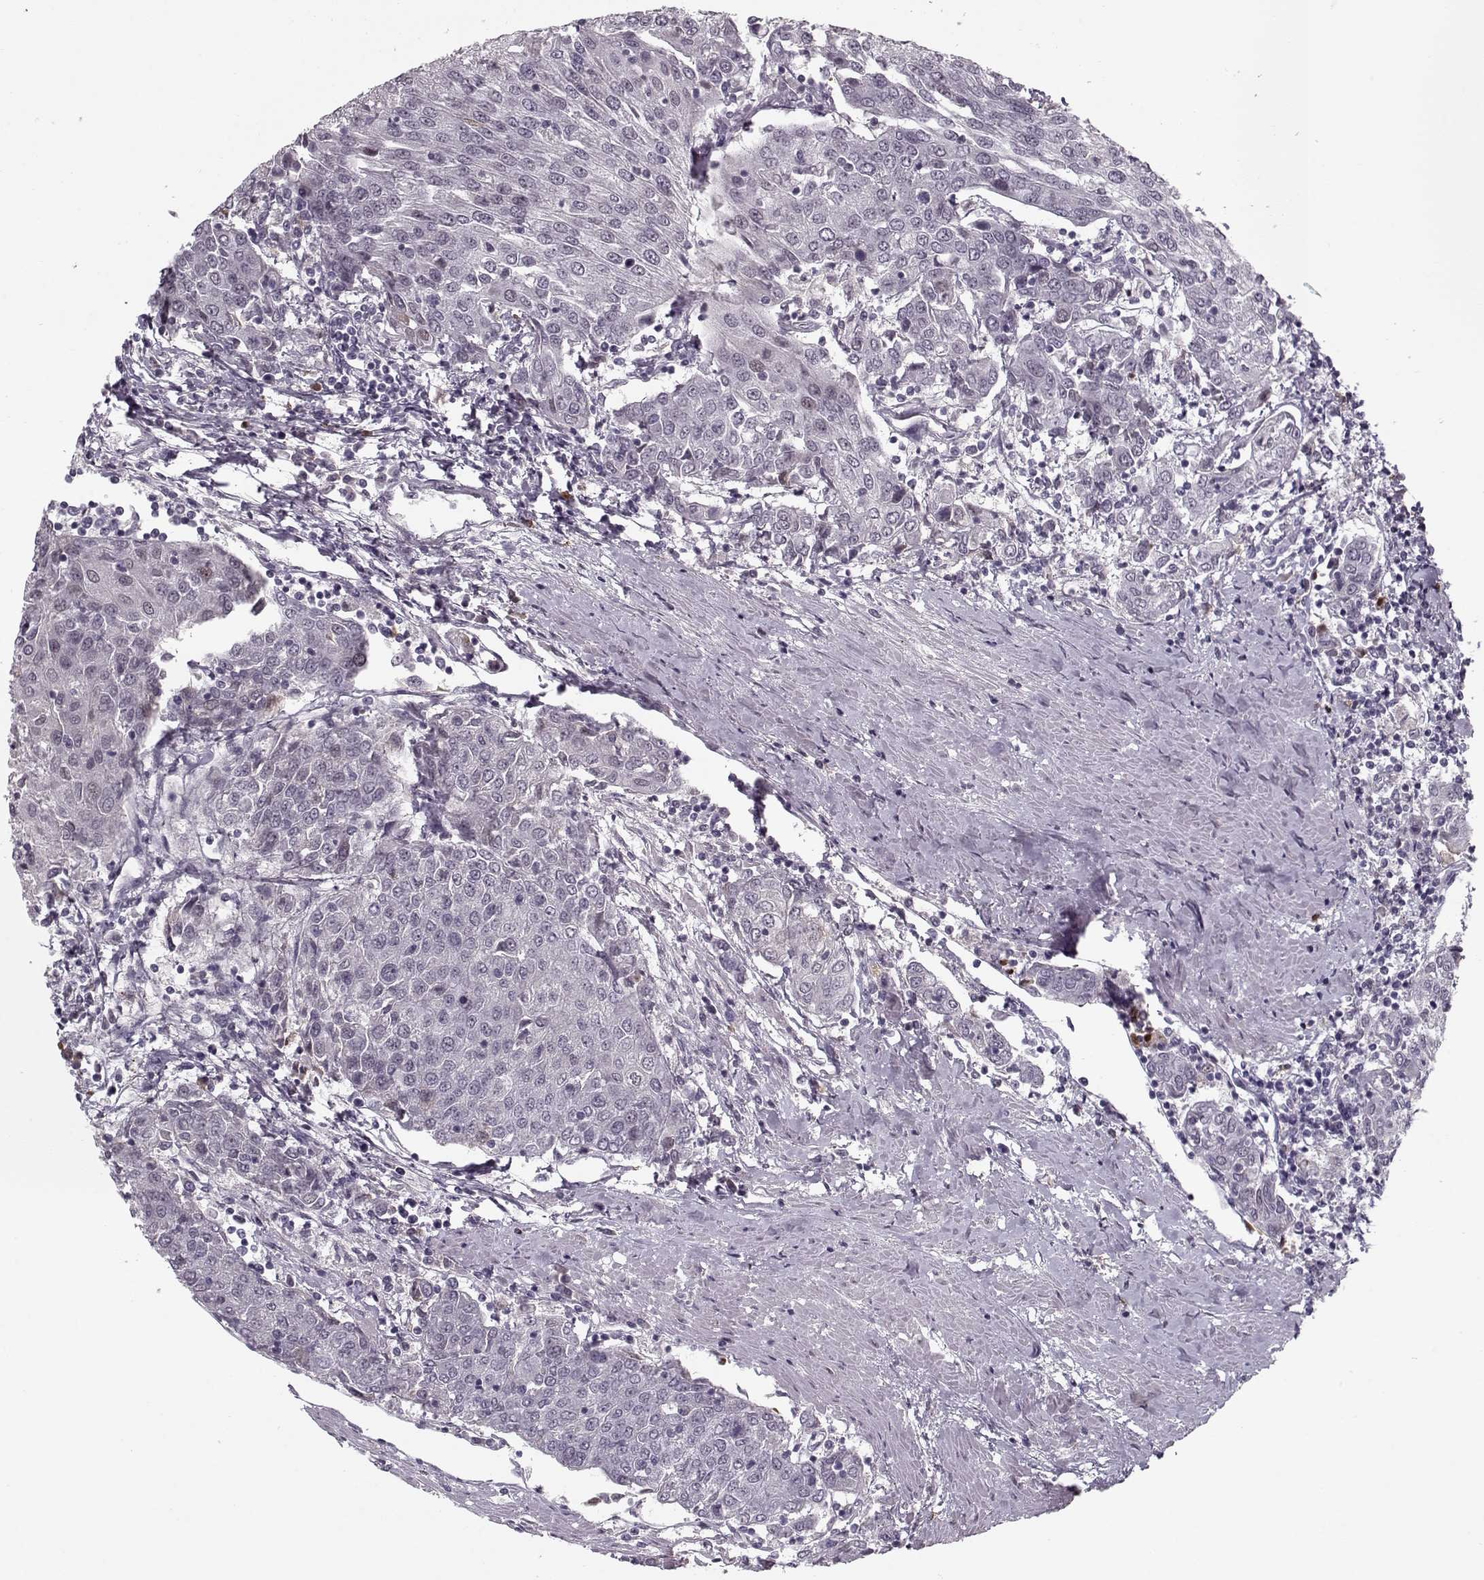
{"staining": {"intensity": "negative", "quantity": "none", "location": "none"}, "tissue": "urothelial cancer", "cell_type": "Tumor cells", "image_type": "cancer", "snomed": [{"axis": "morphology", "description": "Urothelial carcinoma, High grade"}, {"axis": "topography", "description": "Urinary bladder"}], "caption": "Urothelial cancer was stained to show a protein in brown. There is no significant positivity in tumor cells.", "gene": "DNAI3", "patient": {"sex": "female", "age": 85}}